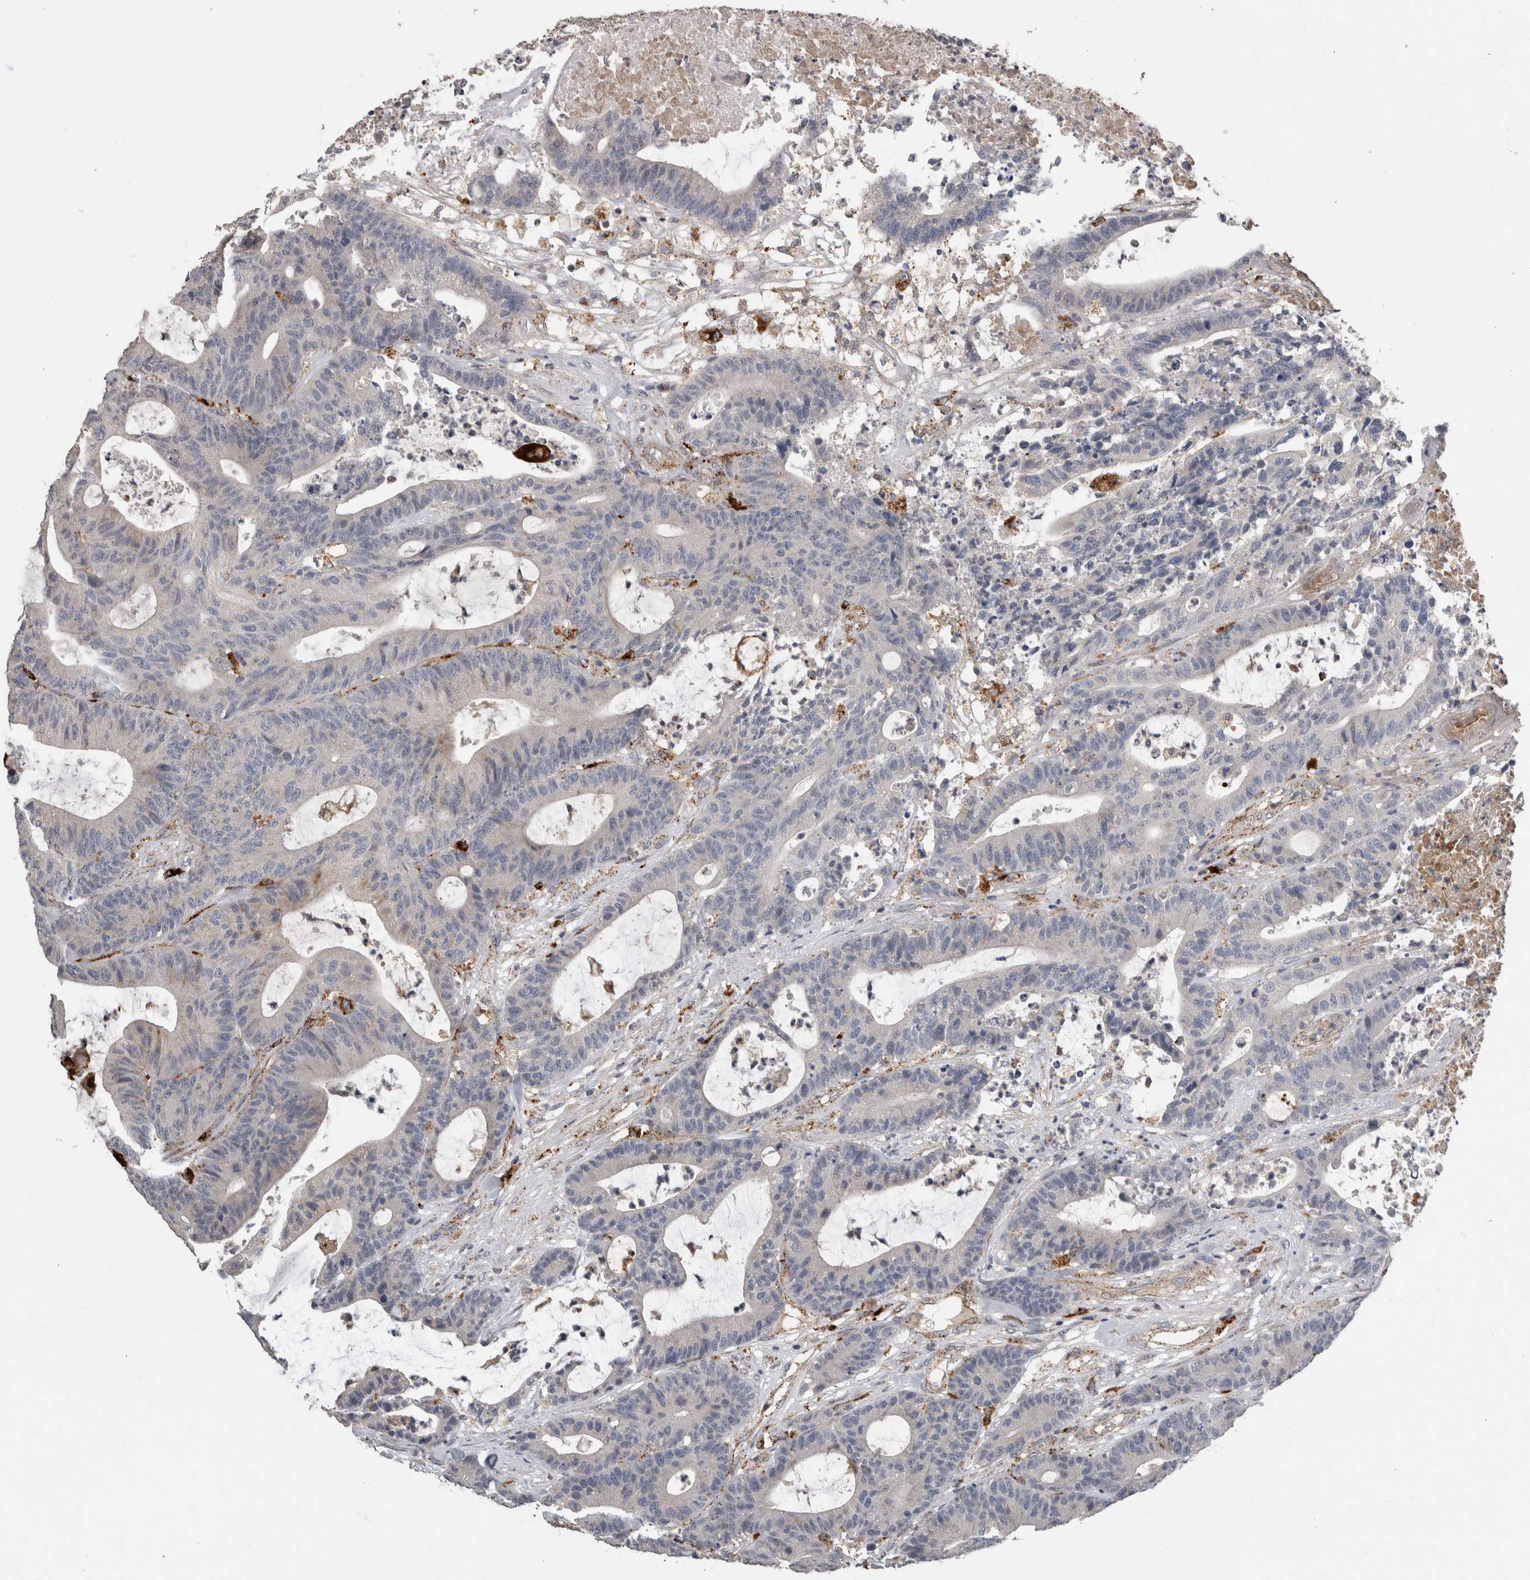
{"staining": {"intensity": "negative", "quantity": "none", "location": "none"}, "tissue": "colorectal cancer", "cell_type": "Tumor cells", "image_type": "cancer", "snomed": [{"axis": "morphology", "description": "Adenocarcinoma, NOS"}, {"axis": "topography", "description": "Colon"}], "caption": "Immunohistochemical staining of colorectal cancer displays no significant staining in tumor cells.", "gene": "CTSZ", "patient": {"sex": "female", "age": 84}}